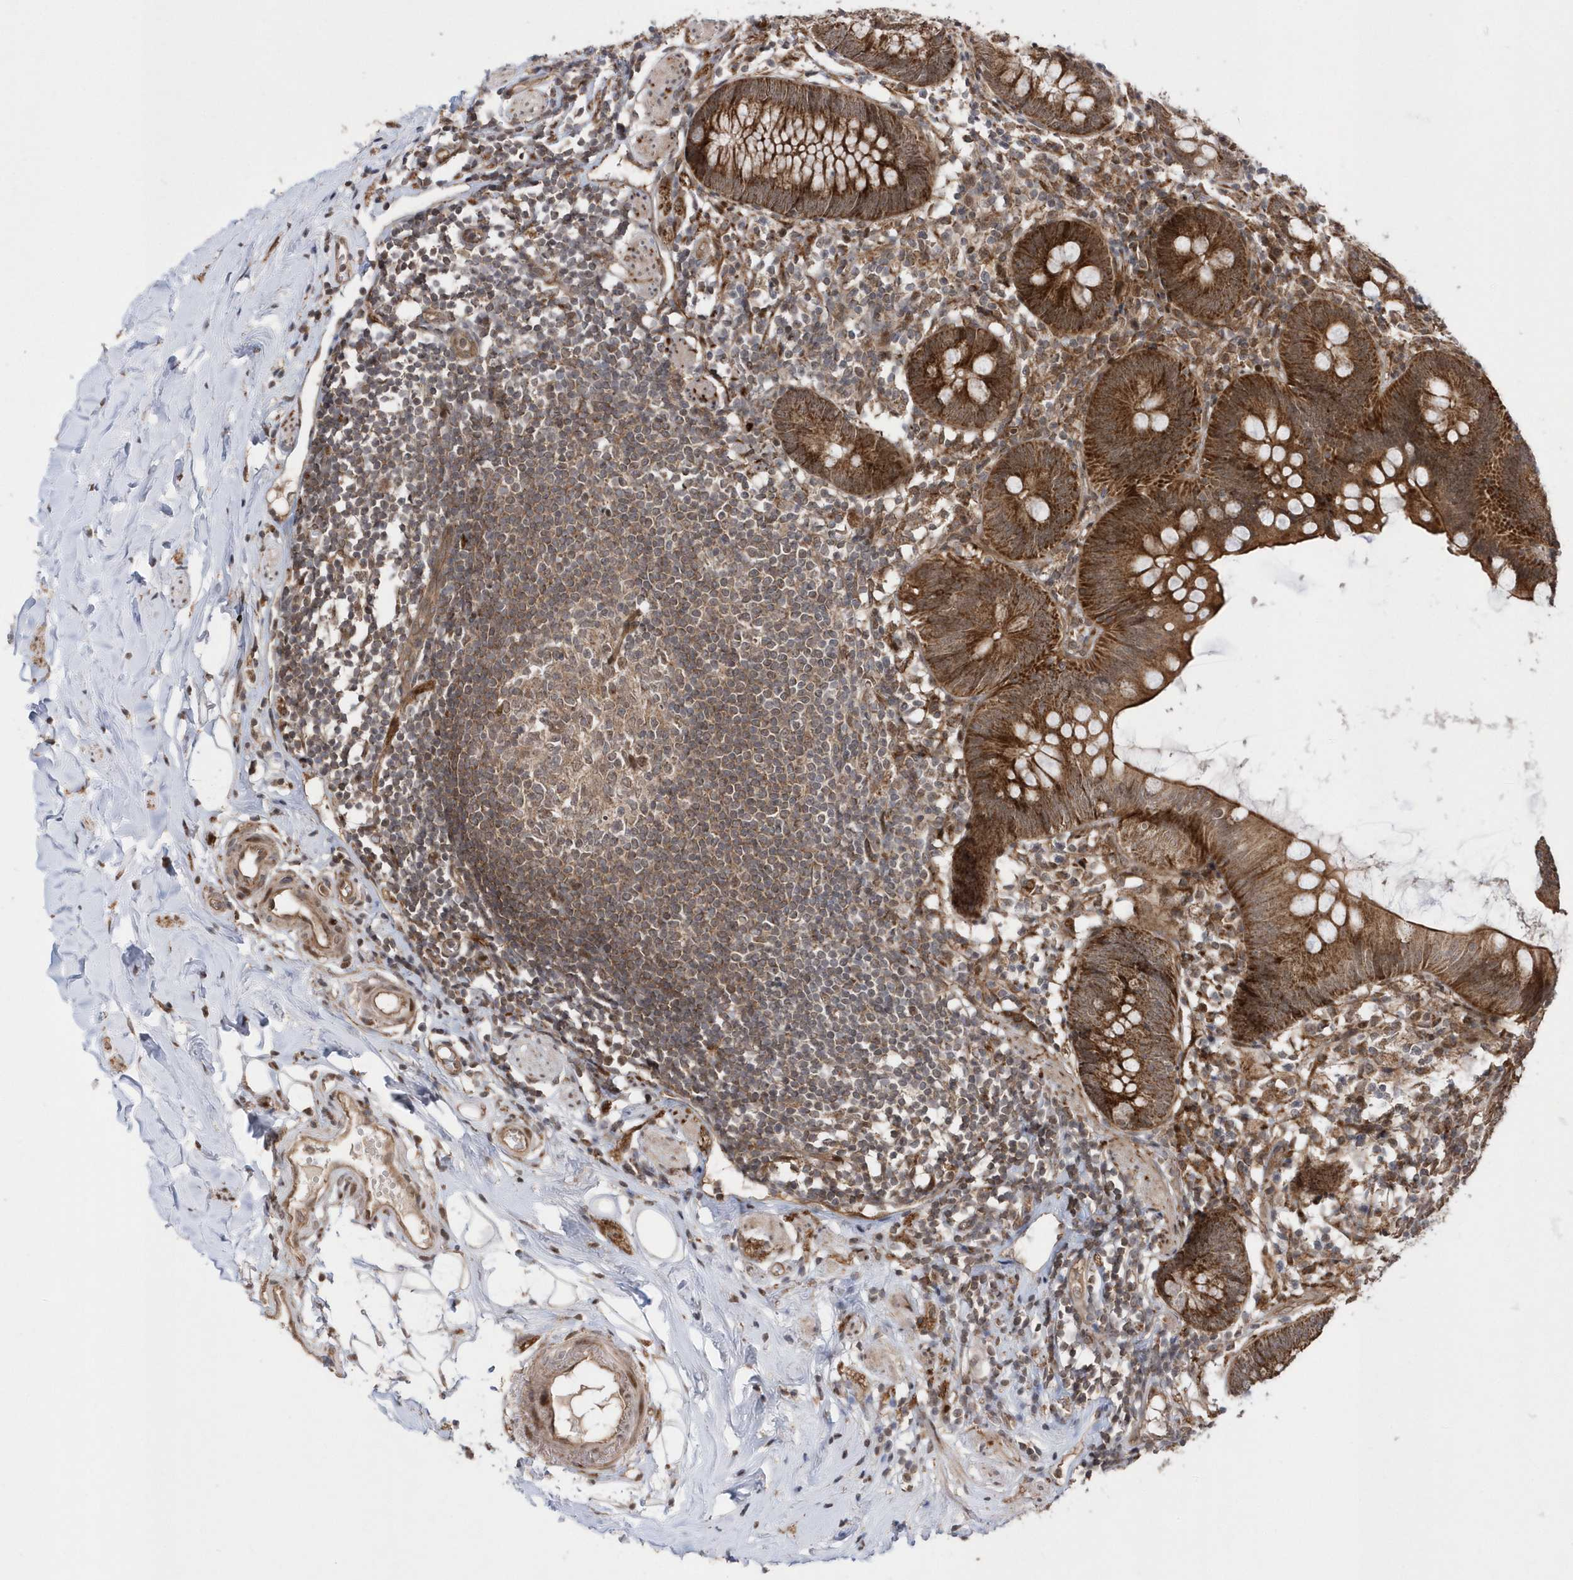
{"staining": {"intensity": "strong", "quantity": ">75%", "location": "cytoplasmic/membranous"}, "tissue": "appendix", "cell_type": "Glandular cells", "image_type": "normal", "snomed": [{"axis": "morphology", "description": "Normal tissue, NOS"}, {"axis": "topography", "description": "Appendix"}], "caption": "IHC histopathology image of unremarkable appendix: appendix stained using immunohistochemistry displays high levels of strong protein expression localized specifically in the cytoplasmic/membranous of glandular cells, appearing as a cytoplasmic/membranous brown color.", "gene": "DALRD3", "patient": {"sex": "female", "age": 62}}